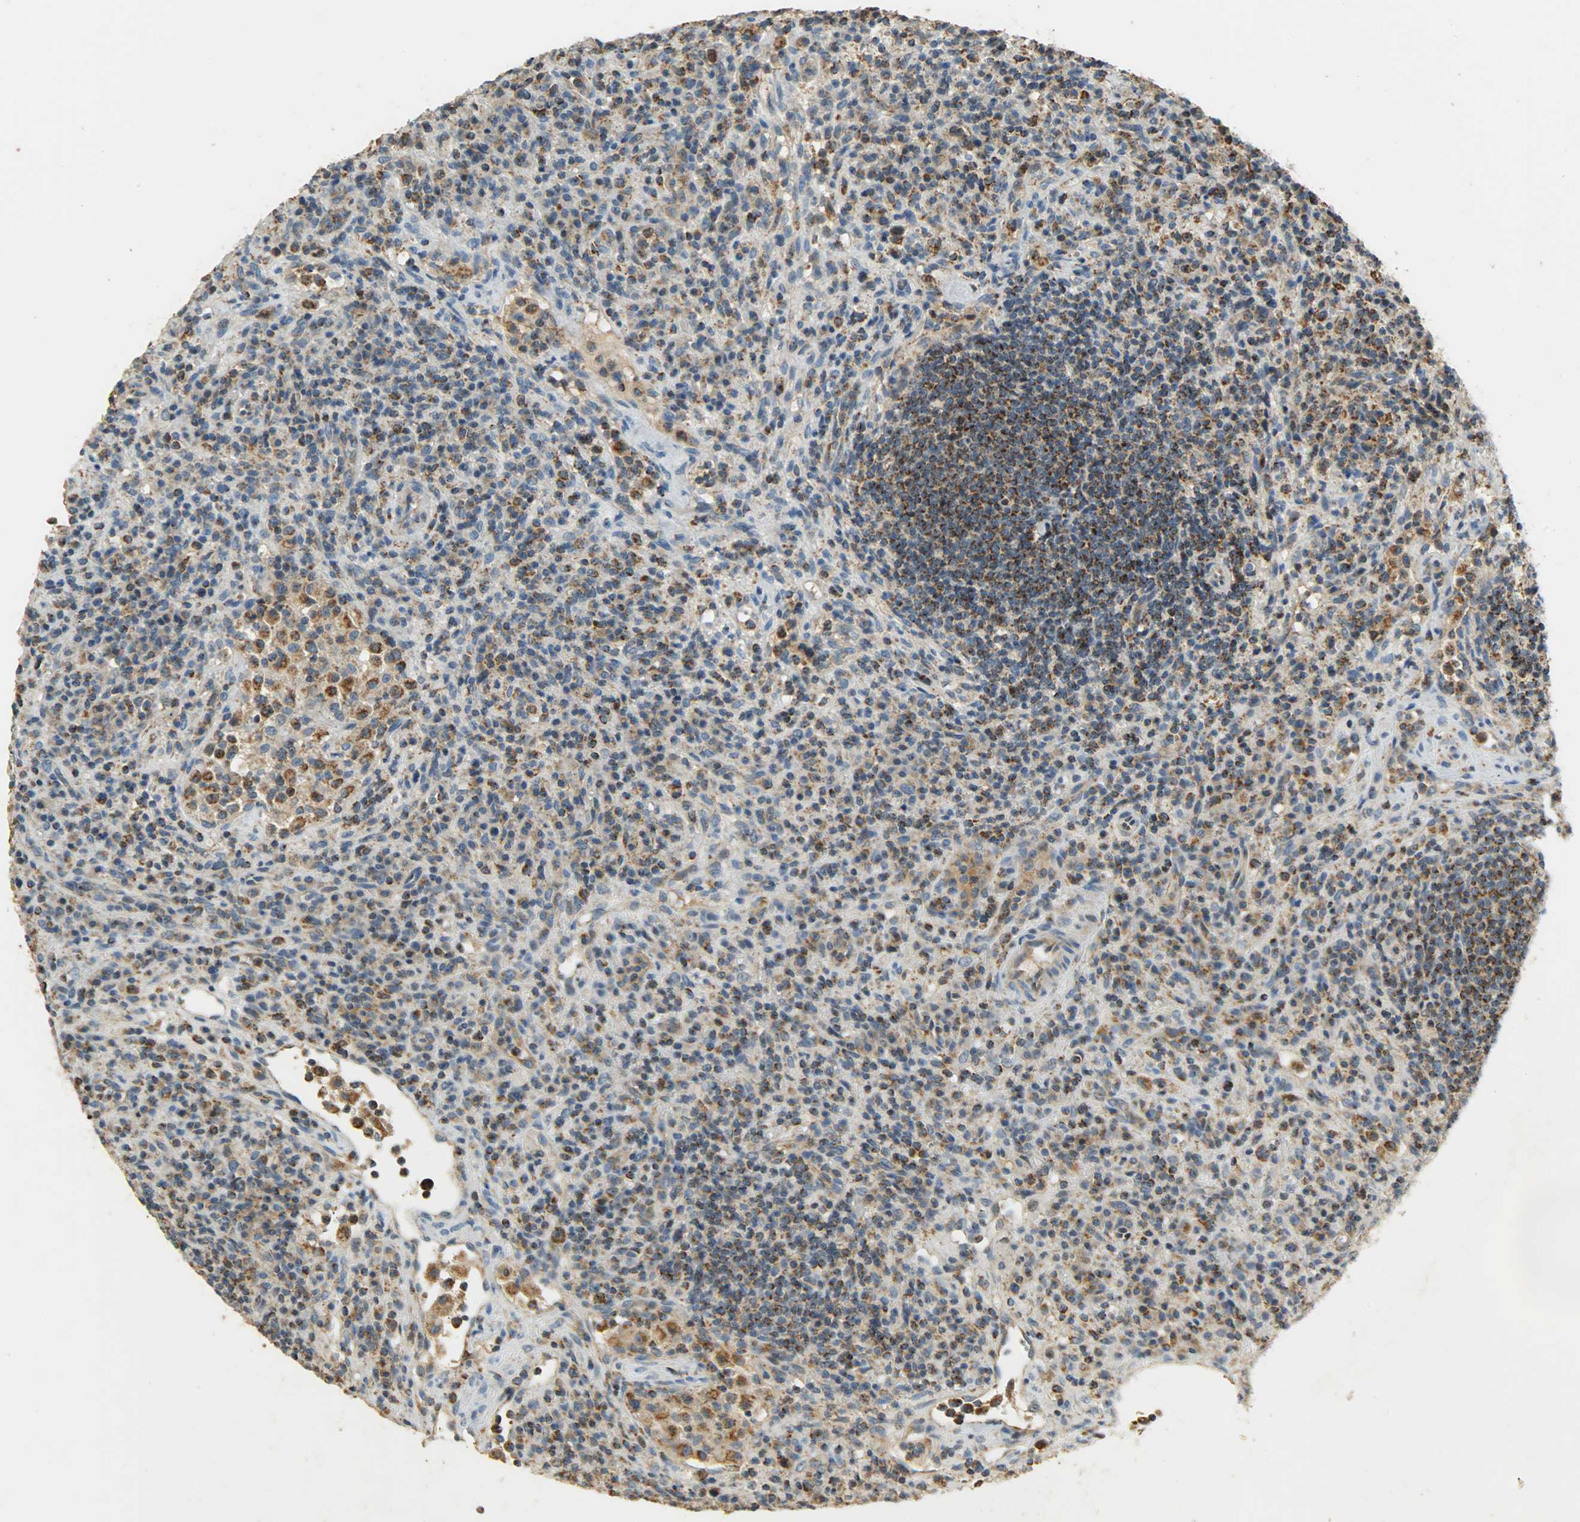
{"staining": {"intensity": "moderate", "quantity": ">75%", "location": "cytoplasmic/membranous"}, "tissue": "lymphoma", "cell_type": "Tumor cells", "image_type": "cancer", "snomed": [{"axis": "morphology", "description": "Hodgkin's disease, NOS"}, {"axis": "topography", "description": "Lymph node"}], "caption": "A high-resolution image shows IHC staining of lymphoma, which shows moderate cytoplasmic/membranous staining in about >75% of tumor cells. (Stains: DAB in brown, nuclei in blue, Microscopy: brightfield microscopy at high magnification).", "gene": "HDHD5", "patient": {"sex": "male", "age": 65}}